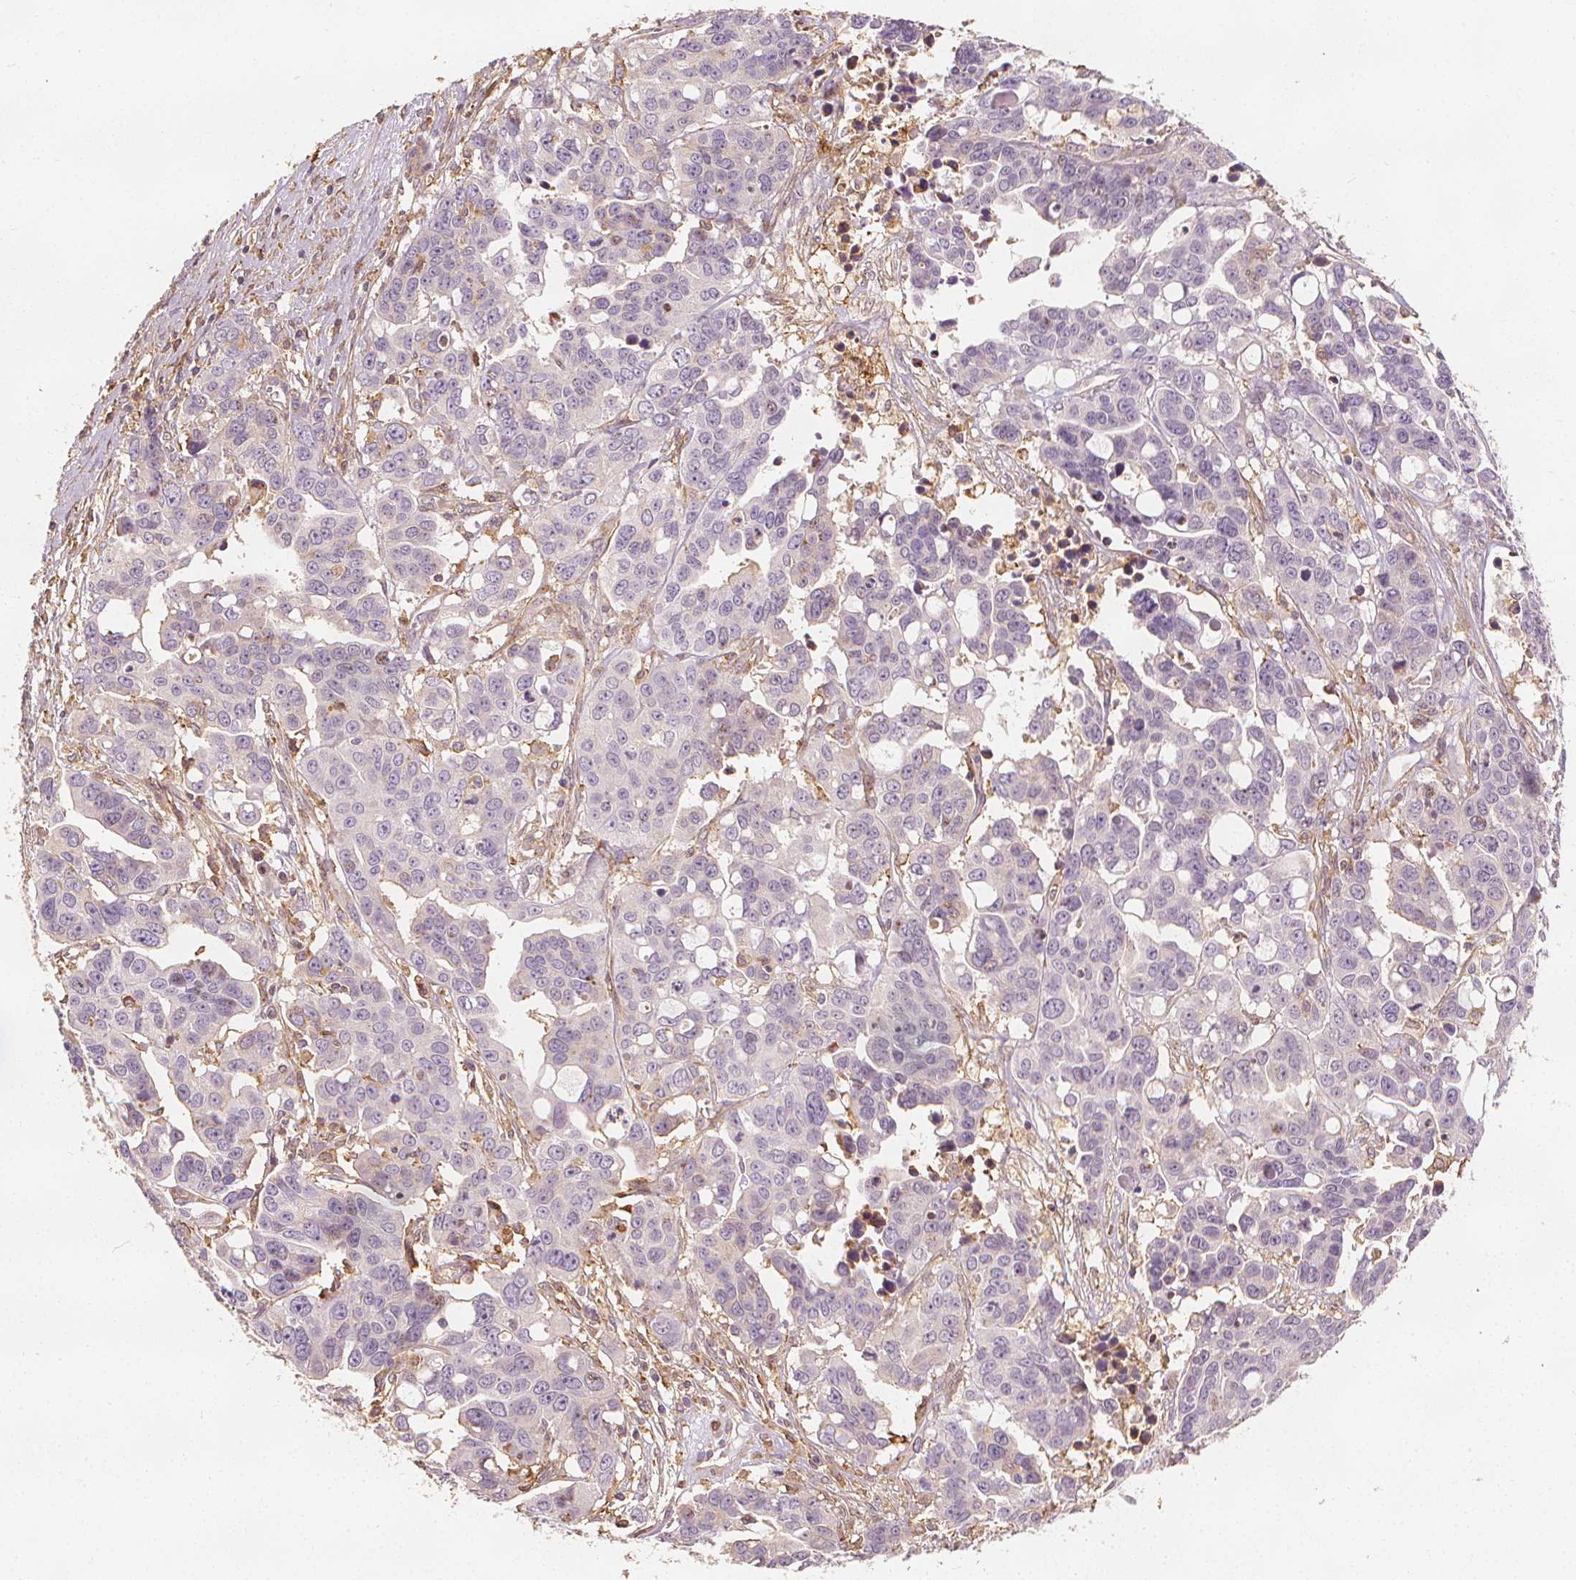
{"staining": {"intensity": "negative", "quantity": "none", "location": "none"}, "tissue": "ovarian cancer", "cell_type": "Tumor cells", "image_type": "cancer", "snomed": [{"axis": "morphology", "description": "Carcinoma, endometroid"}, {"axis": "topography", "description": "Ovary"}], "caption": "Ovarian endometroid carcinoma stained for a protein using IHC exhibits no staining tumor cells.", "gene": "ARHGAP26", "patient": {"sex": "female", "age": 78}}